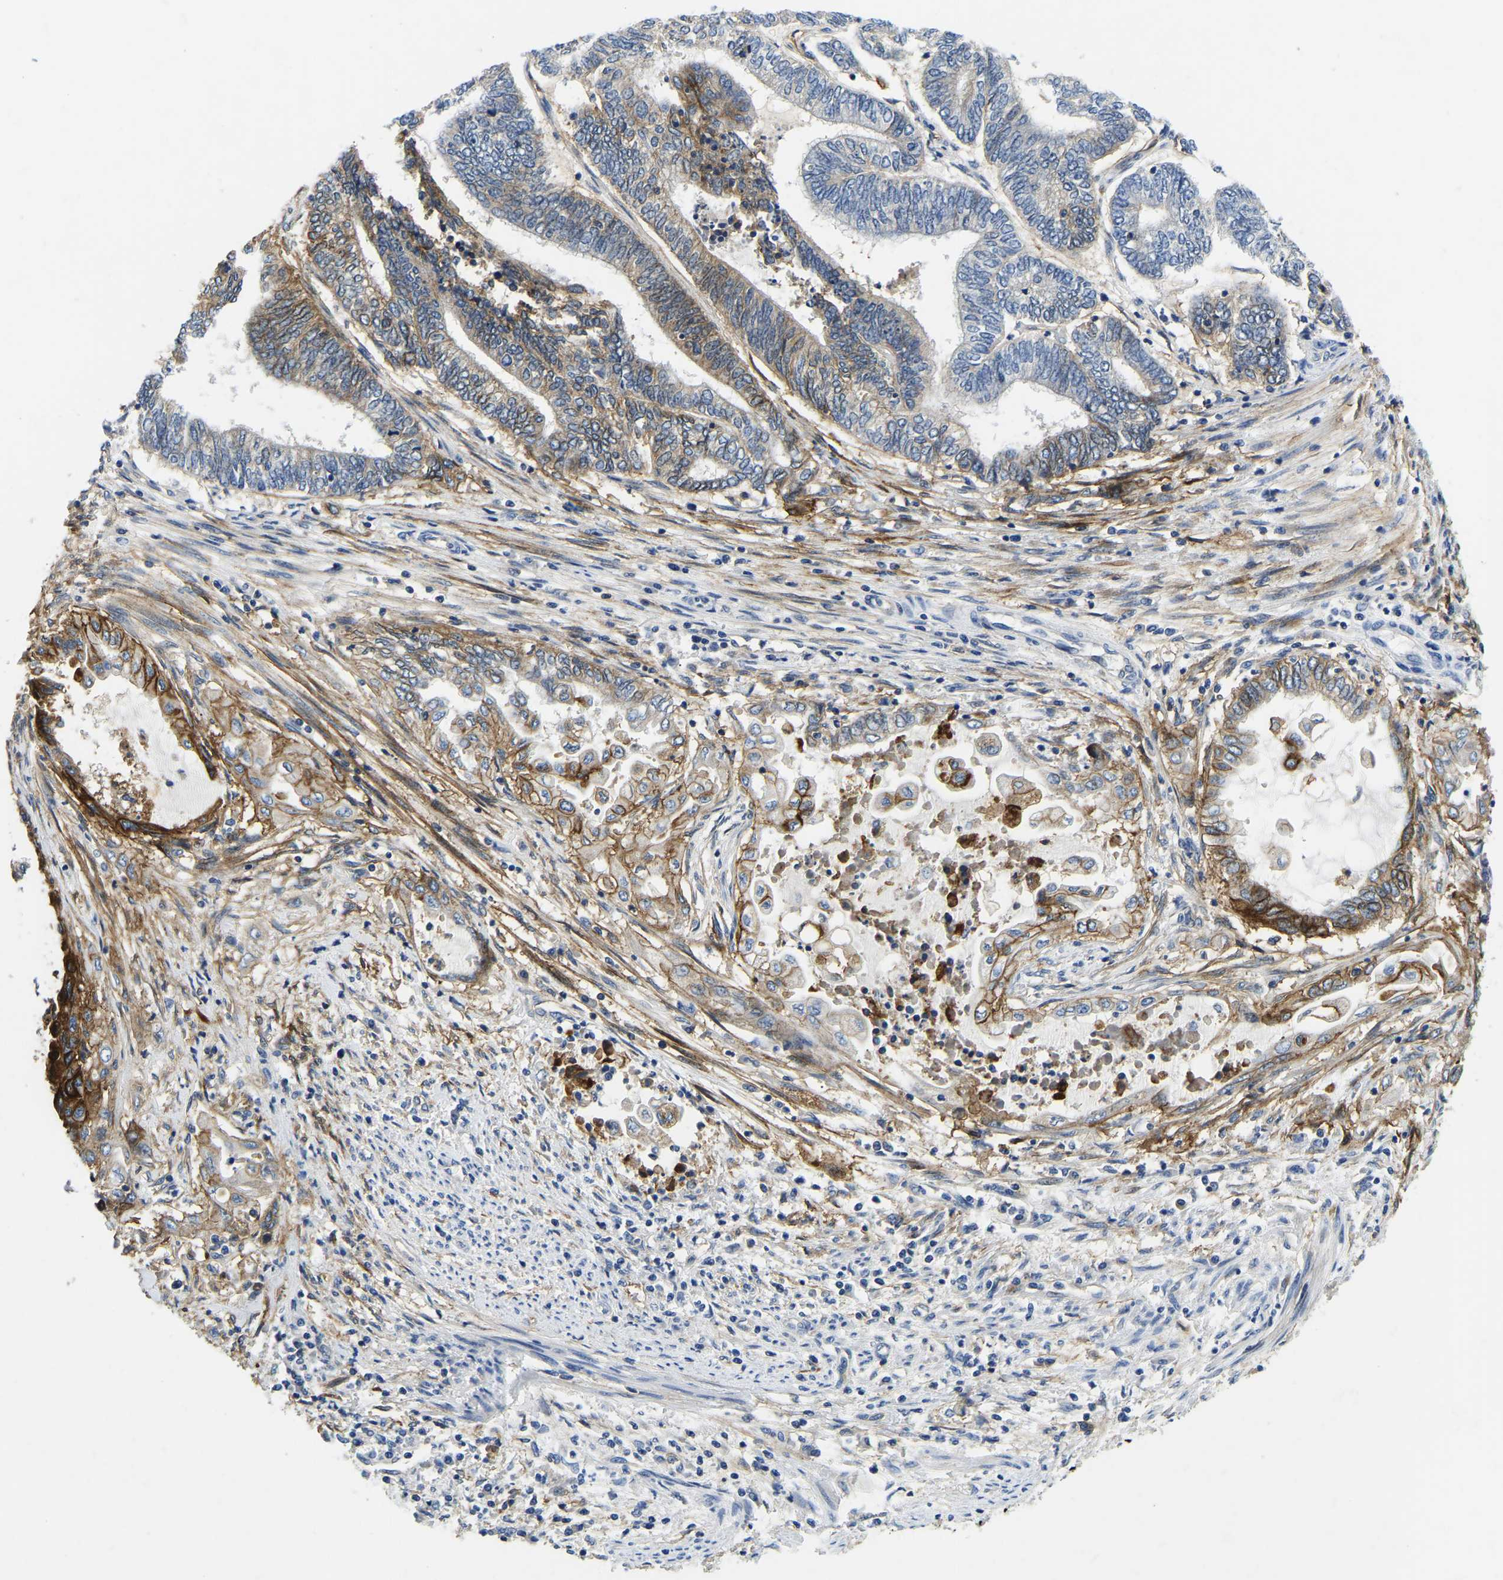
{"staining": {"intensity": "moderate", "quantity": "25%-75%", "location": "cytoplasmic/membranous"}, "tissue": "endometrial cancer", "cell_type": "Tumor cells", "image_type": "cancer", "snomed": [{"axis": "morphology", "description": "Adenocarcinoma, NOS"}, {"axis": "topography", "description": "Uterus"}, {"axis": "topography", "description": "Endometrium"}], "caption": "Endometrial cancer (adenocarcinoma) stained with a protein marker reveals moderate staining in tumor cells.", "gene": "ITGA2", "patient": {"sex": "female", "age": 70}}